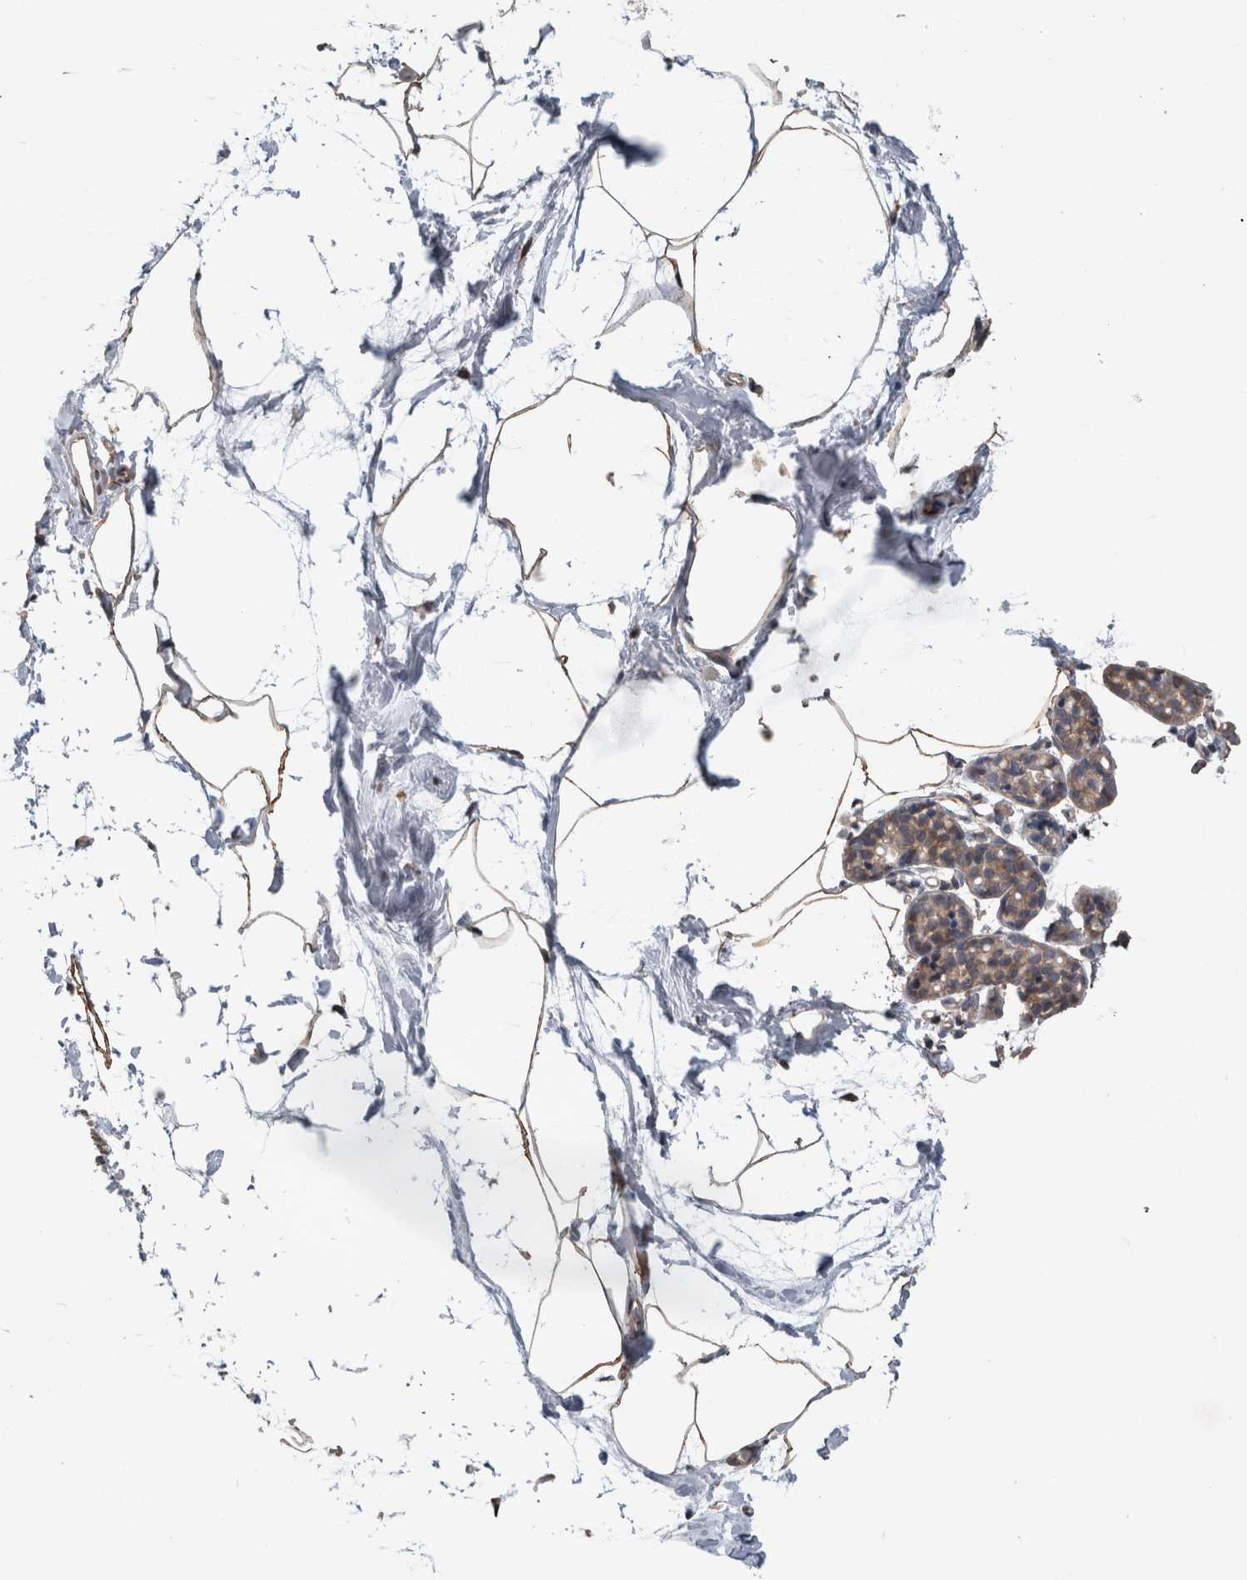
{"staining": {"intensity": "moderate", "quantity": "25%-75%", "location": "cytoplasmic/membranous"}, "tissue": "breast", "cell_type": "Adipocytes", "image_type": "normal", "snomed": [{"axis": "morphology", "description": "Normal tissue, NOS"}, {"axis": "topography", "description": "Breast"}], "caption": "A brown stain shows moderate cytoplasmic/membranous staining of a protein in adipocytes of benign human breast.", "gene": "GIMAP6", "patient": {"sex": "female", "age": 62}}